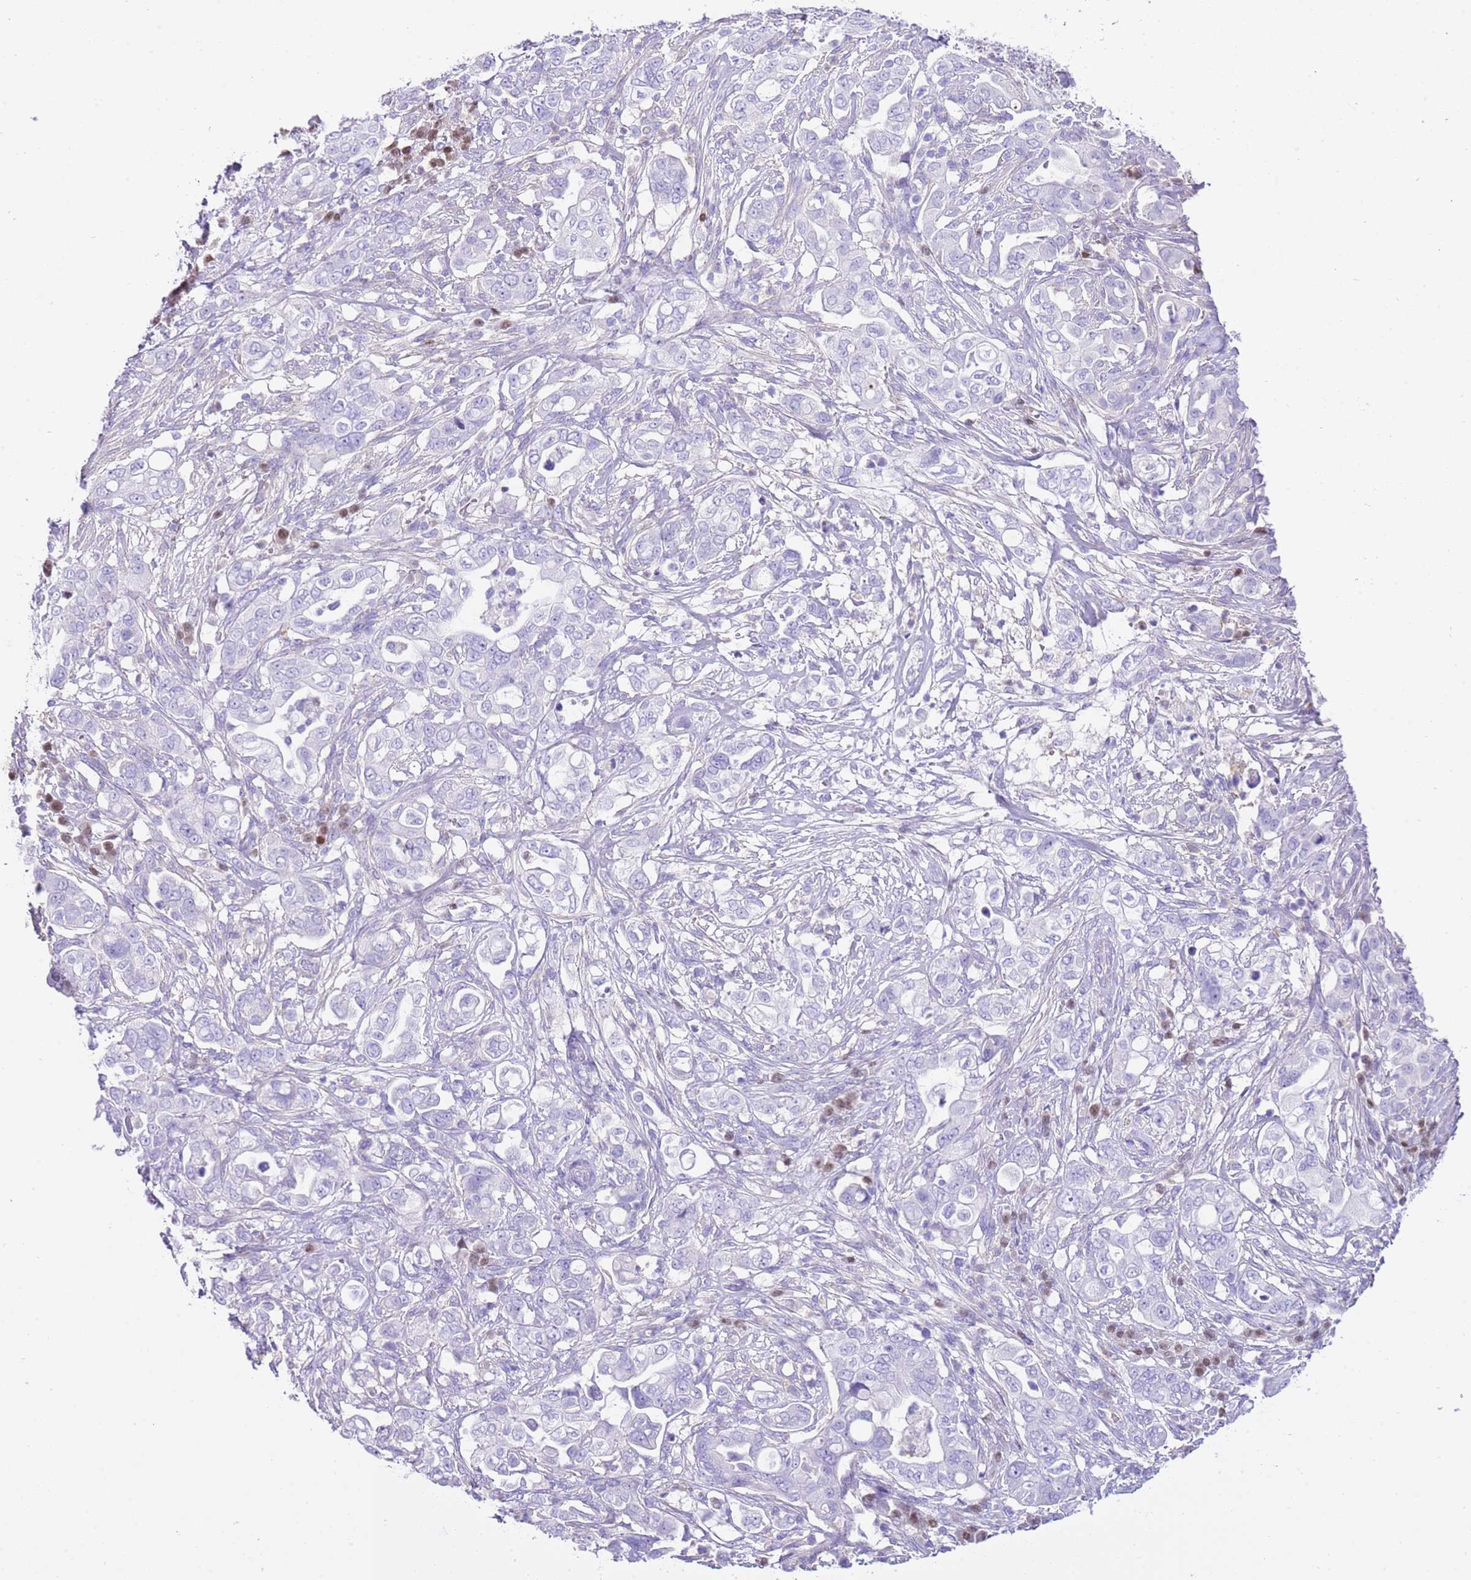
{"staining": {"intensity": "negative", "quantity": "none", "location": "none"}, "tissue": "pancreatic cancer", "cell_type": "Tumor cells", "image_type": "cancer", "snomed": [{"axis": "morphology", "description": "Normal tissue, NOS"}, {"axis": "morphology", "description": "Adenocarcinoma, NOS"}, {"axis": "topography", "description": "Lymph node"}, {"axis": "topography", "description": "Pancreas"}], "caption": "Photomicrograph shows no significant protein positivity in tumor cells of adenocarcinoma (pancreatic).", "gene": "BHLHA15", "patient": {"sex": "female", "age": 67}}